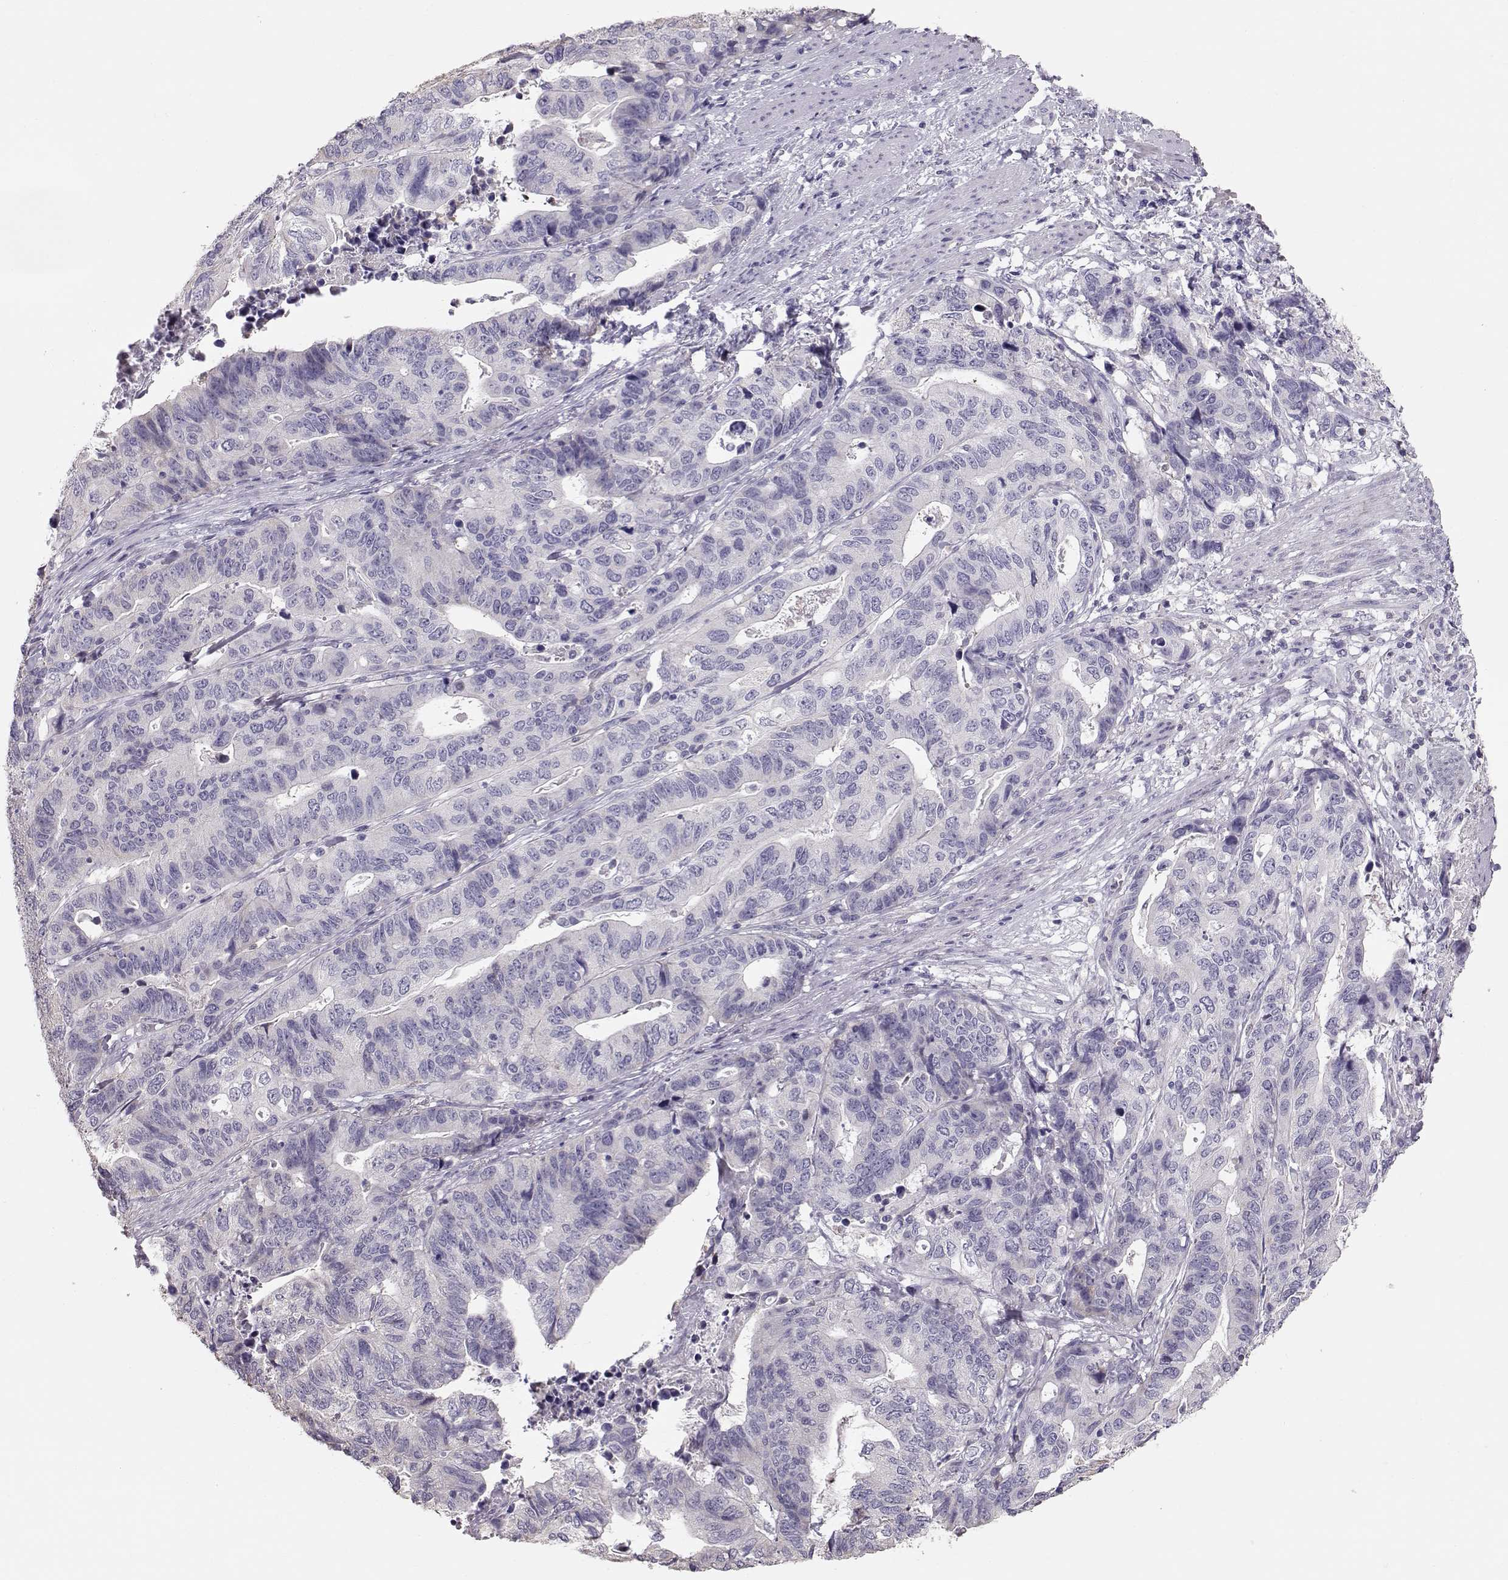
{"staining": {"intensity": "negative", "quantity": "none", "location": "none"}, "tissue": "stomach cancer", "cell_type": "Tumor cells", "image_type": "cancer", "snomed": [{"axis": "morphology", "description": "Adenocarcinoma, NOS"}, {"axis": "topography", "description": "Stomach, upper"}], "caption": "Photomicrograph shows no protein positivity in tumor cells of adenocarcinoma (stomach) tissue.", "gene": "POU1F1", "patient": {"sex": "female", "age": 67}}